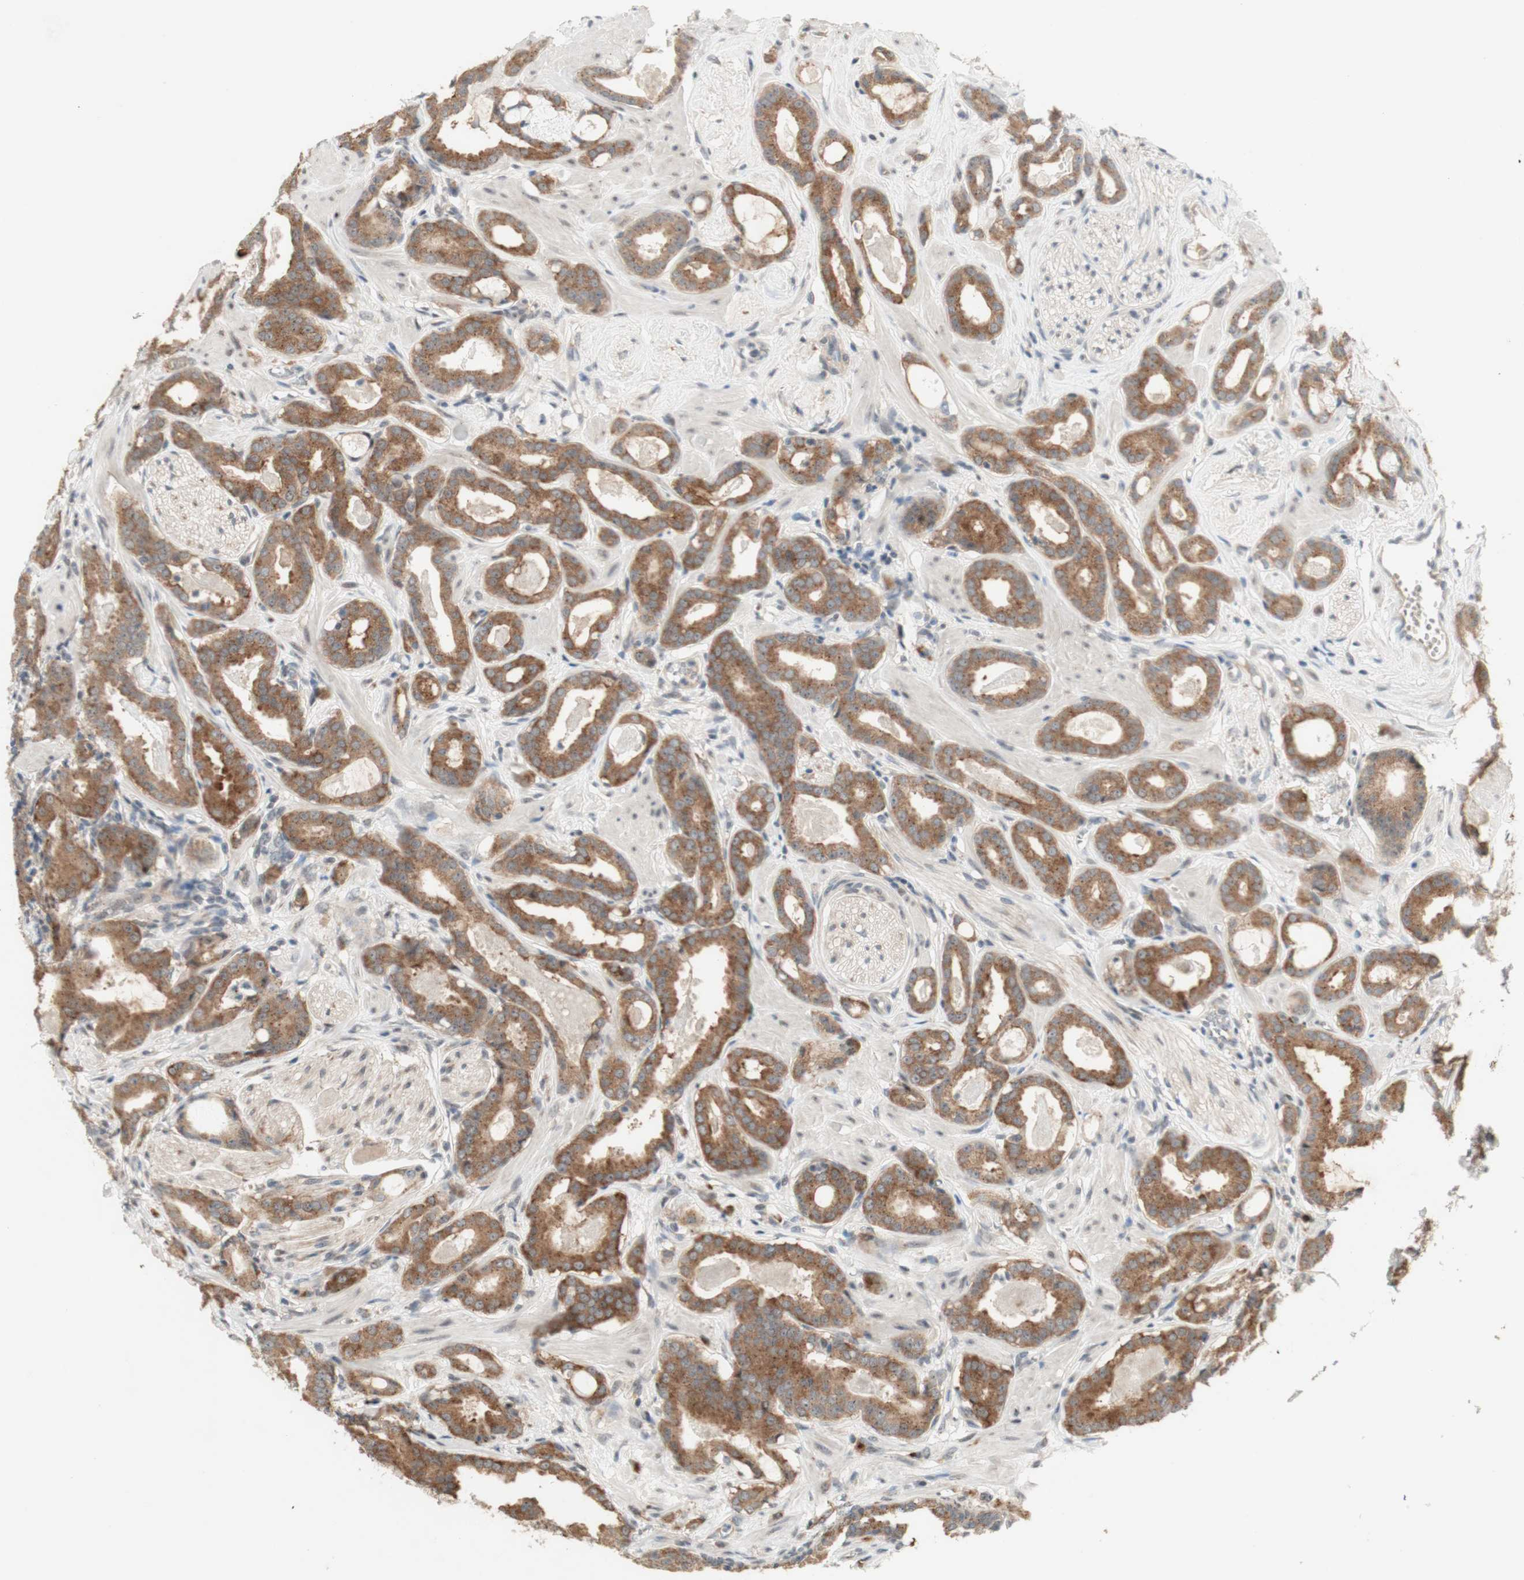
{"staining": {"intensity": "moderate", "quantity": ">75%", "location": "cytoplasmic/membranous"}, "tissue": "prostate cancer", "cell_type": "Tumor cells", "image_type": "cancer", "snomed": [{"axis": "morphology", "description": "Adenocarcinoma, Low grade"}, {"axis": "topography", "description": "Prostate"}], "caption": "Prostate cancer (adenocarcinoma (low-grade)) was stained to show a protein in brown. There is medium levels of moderate cytoplasmic/membranous expression in about >75% of tumor cells.", "gene": "CYLD", "patient": {"sex": "male", "age": 53}}